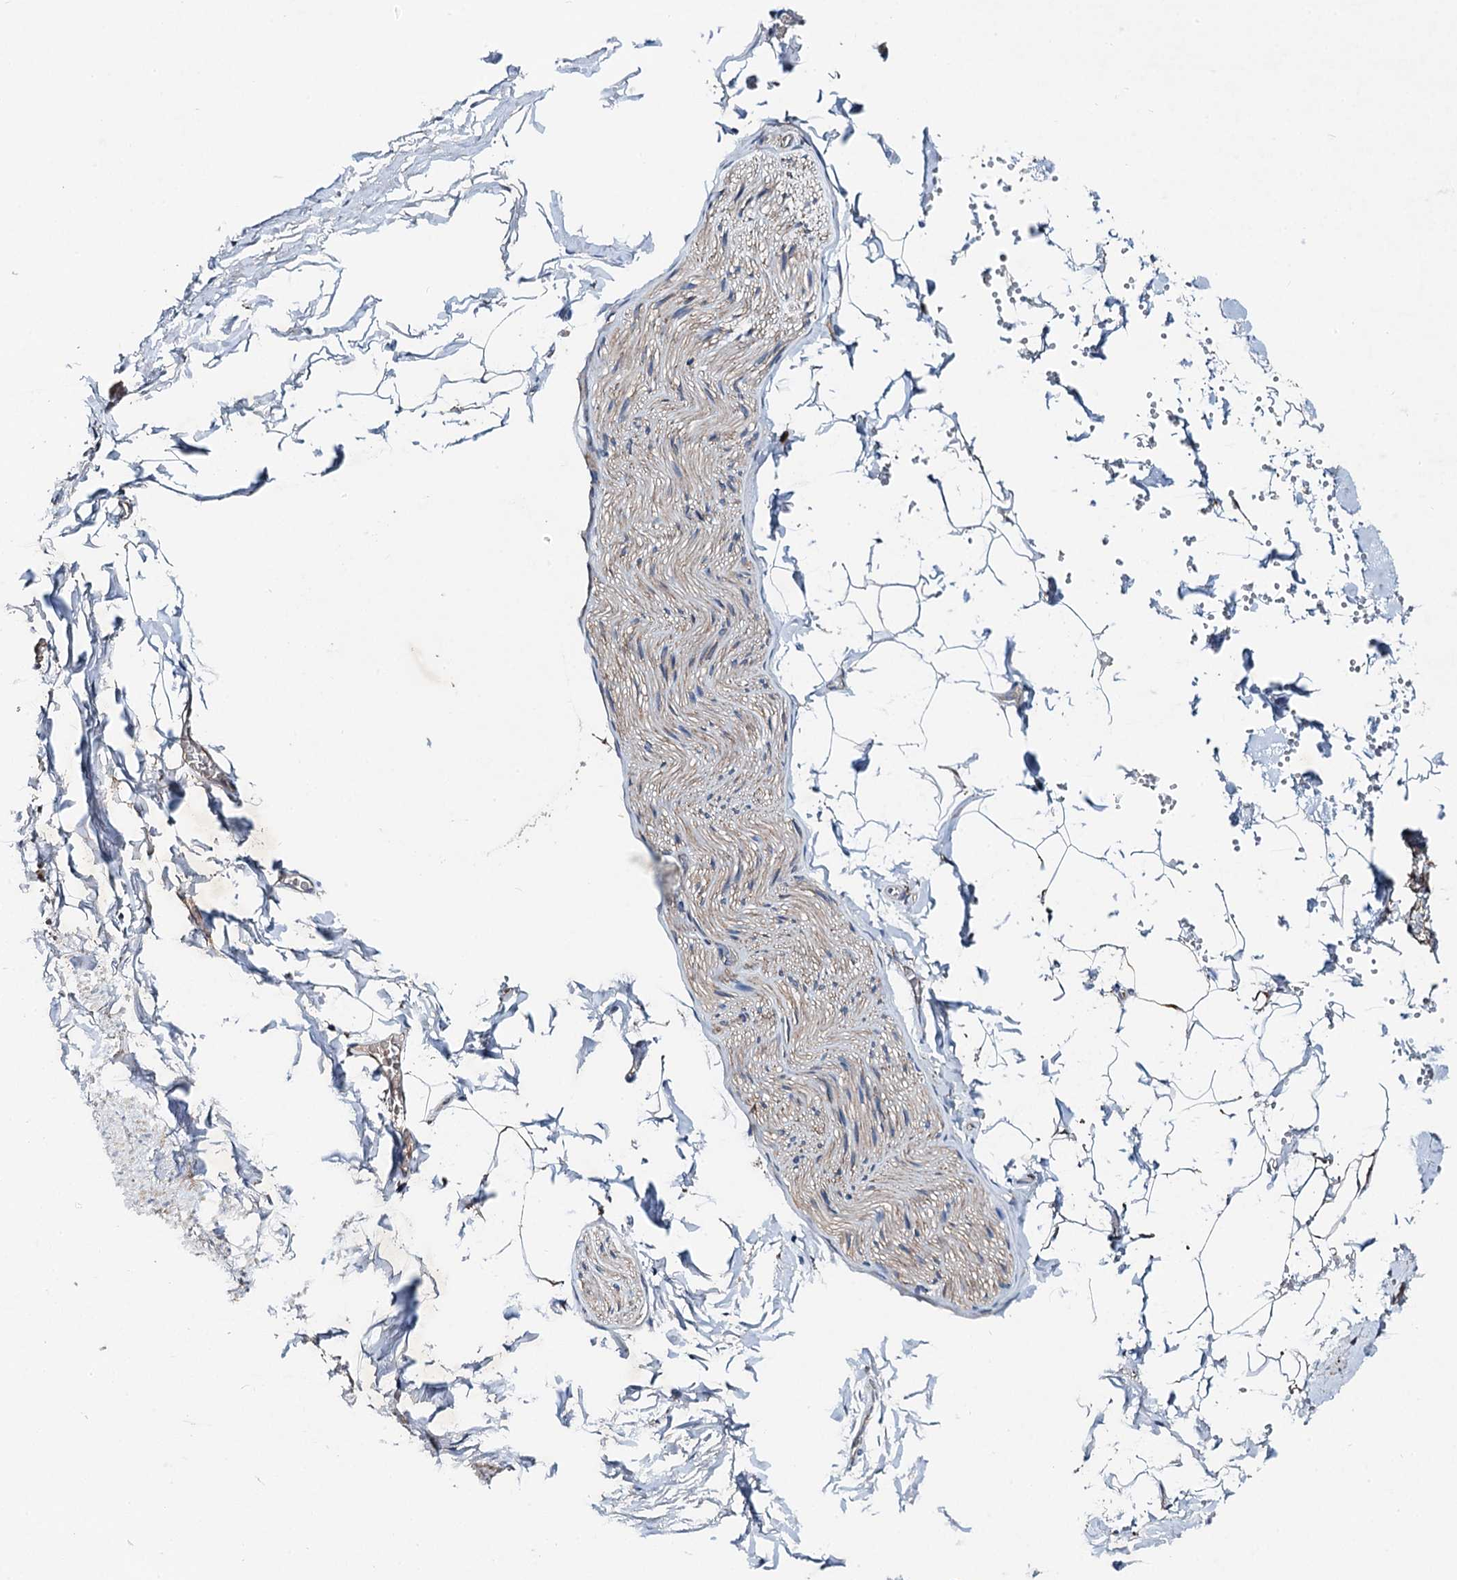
{"staining": {"intensity": "negative", "quantity": "none", "location": "none"}, "tissue": "adipose tissue", "cell_type": "Adipocytes", "image_type": "normal", "snomed": [{"axis": "morphology", "description": "Normal tissue, NOS"}, {"axis": "topography", "description": "Gallbladder"}, {"axis": "topography", "description": "Peripheral nerve tissue"}], "caption": "This photomicrograph is of normal adipose tissue stained with IHC to label a protein in brown with the nuclei are counter-stained blue. There is no expression in adipocytes.", "gene": "EFL1", "patient": {"sex": "male", "age": 38}}